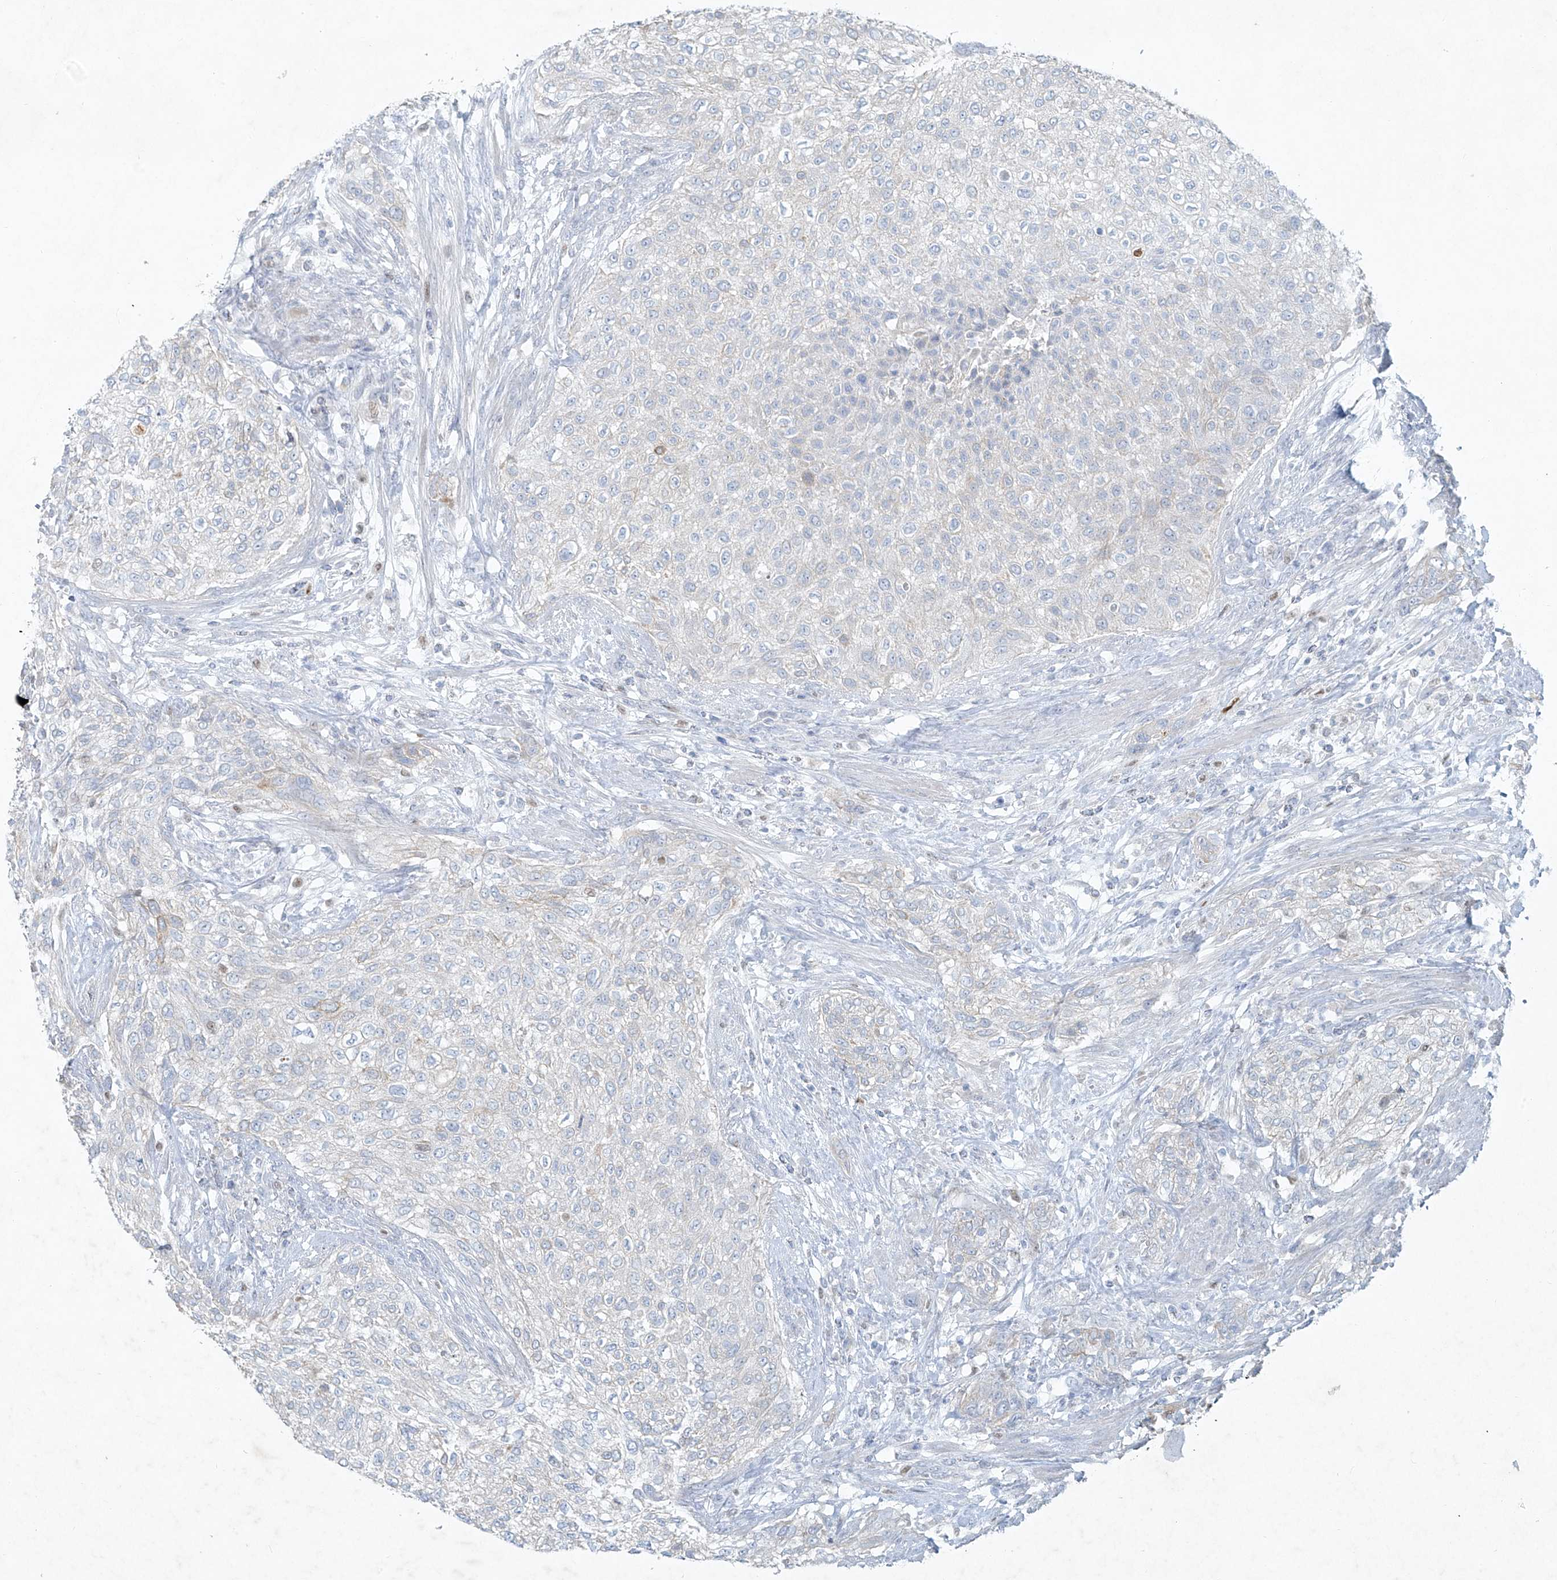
{"staining": {"intensity": "negative", "quantity": "none", "location": "none"}, "tissue": "urothelial cancer", "cell_type": "Tumor cells", "image_type": "cancer", "snomed": [{"axis": "morphology", "description": "Urothelial carcinoma, High grade"}, {"axis": "topography", "description": "Urinary bladder"}], "caption": "High-grade urothelial carcinoma was stained to show a protein in brown. There is no significant expression in tumor cells.", "gene": "TUBE1", "patient": {"sex": "male", "age": 35}}